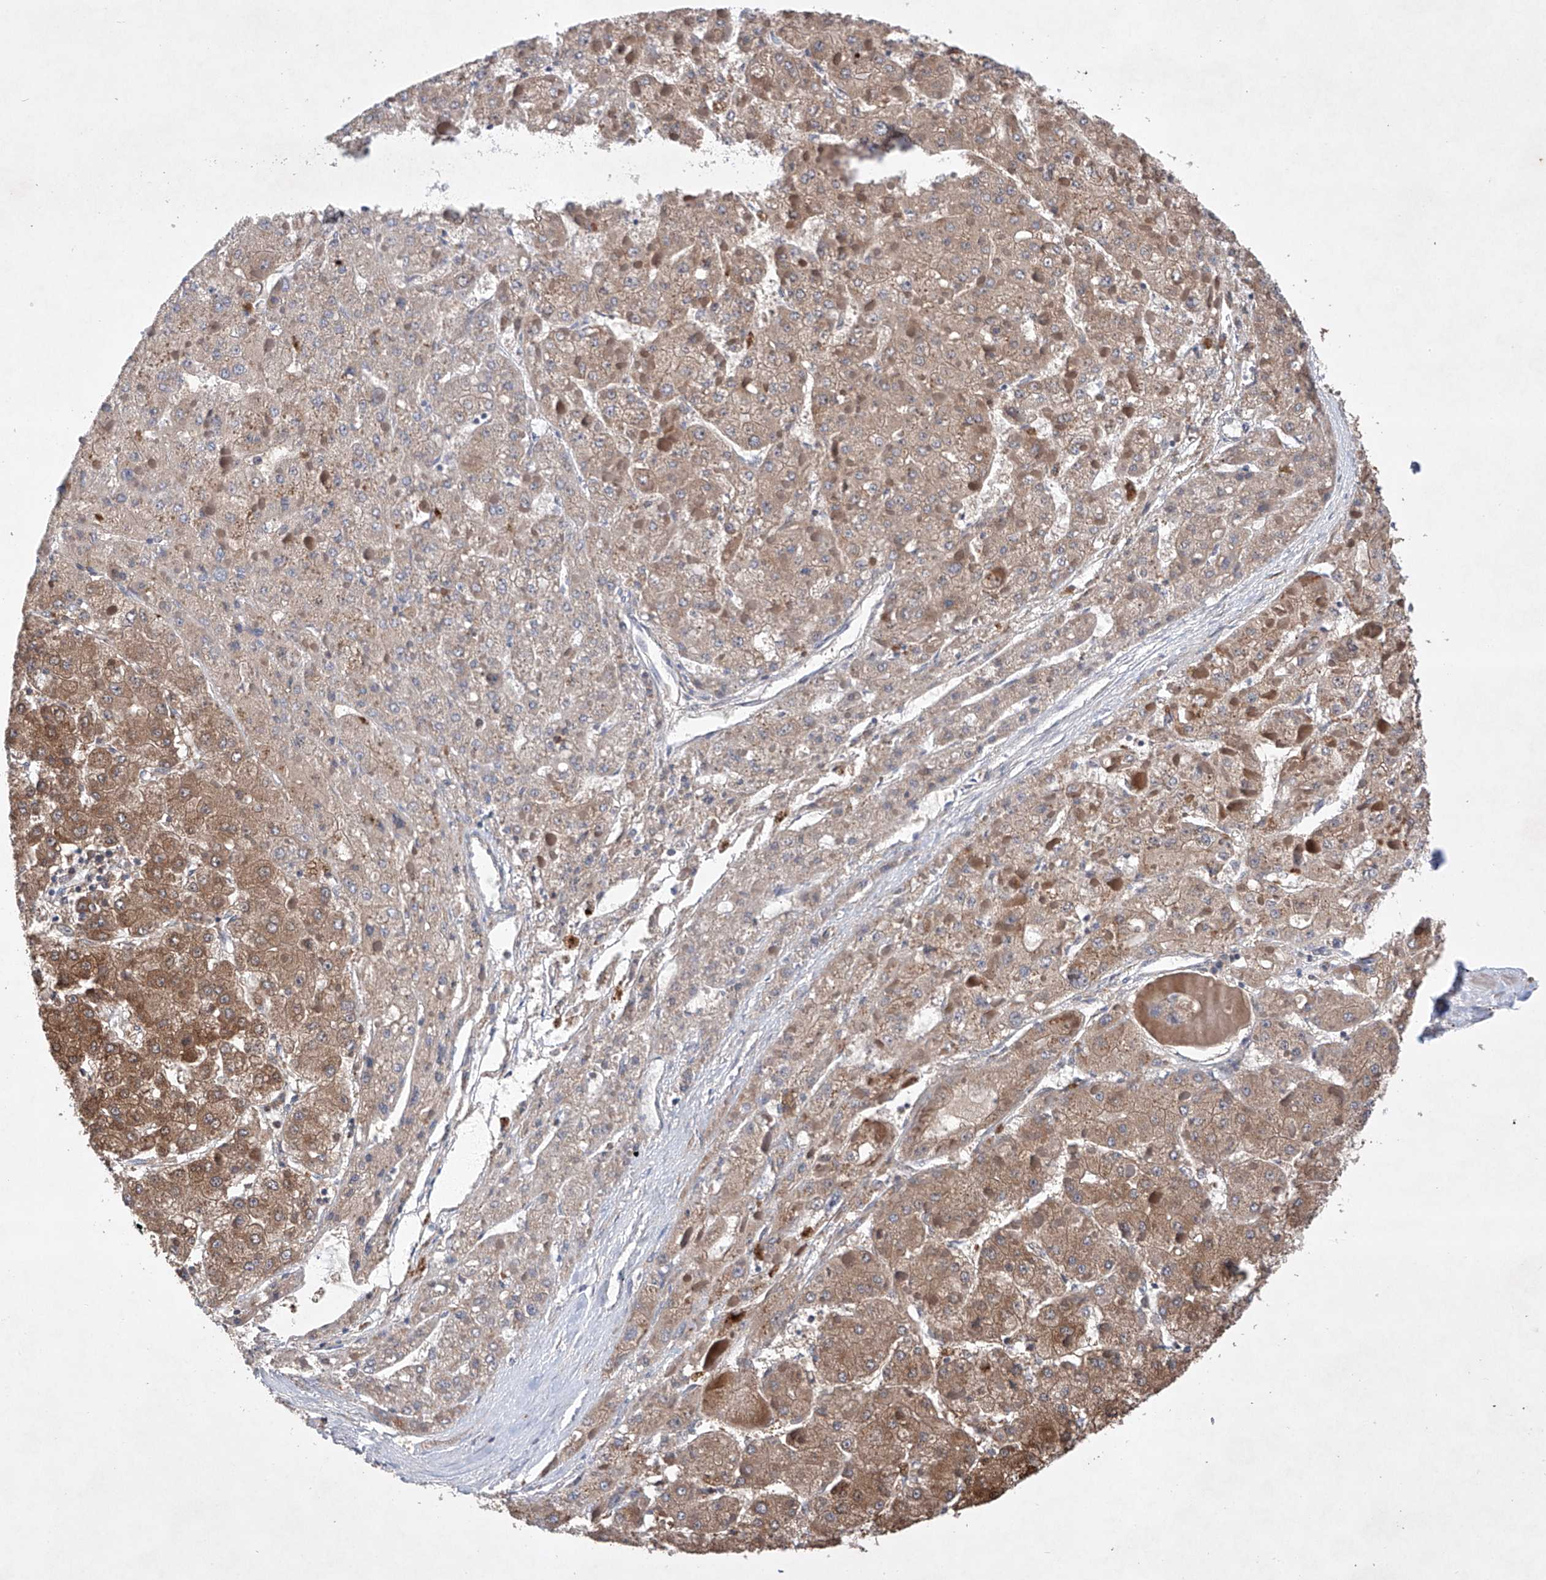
{"staining": {"intensity": "moderate", "quantity": ">75%", "location": "cytoplasmic/membranous"}, "tissue": "liver cancer", "cell_type": "Tumor cells", "image_type": "cancer", "snomed": [{"axis": "morphology", "description": "Carcinoma, Hepatocellular, NOS"}, {"axis": "topography", "description": "Liver"}], "caption": "There is medium levels of moderate cytoplasmic/membranous staining in tumor cells of liver cancer, as demonstrated by immunohistochemical staining (brown color).", "gene": "TIMM23", "patient": {"sex": "female", "age": 73}}